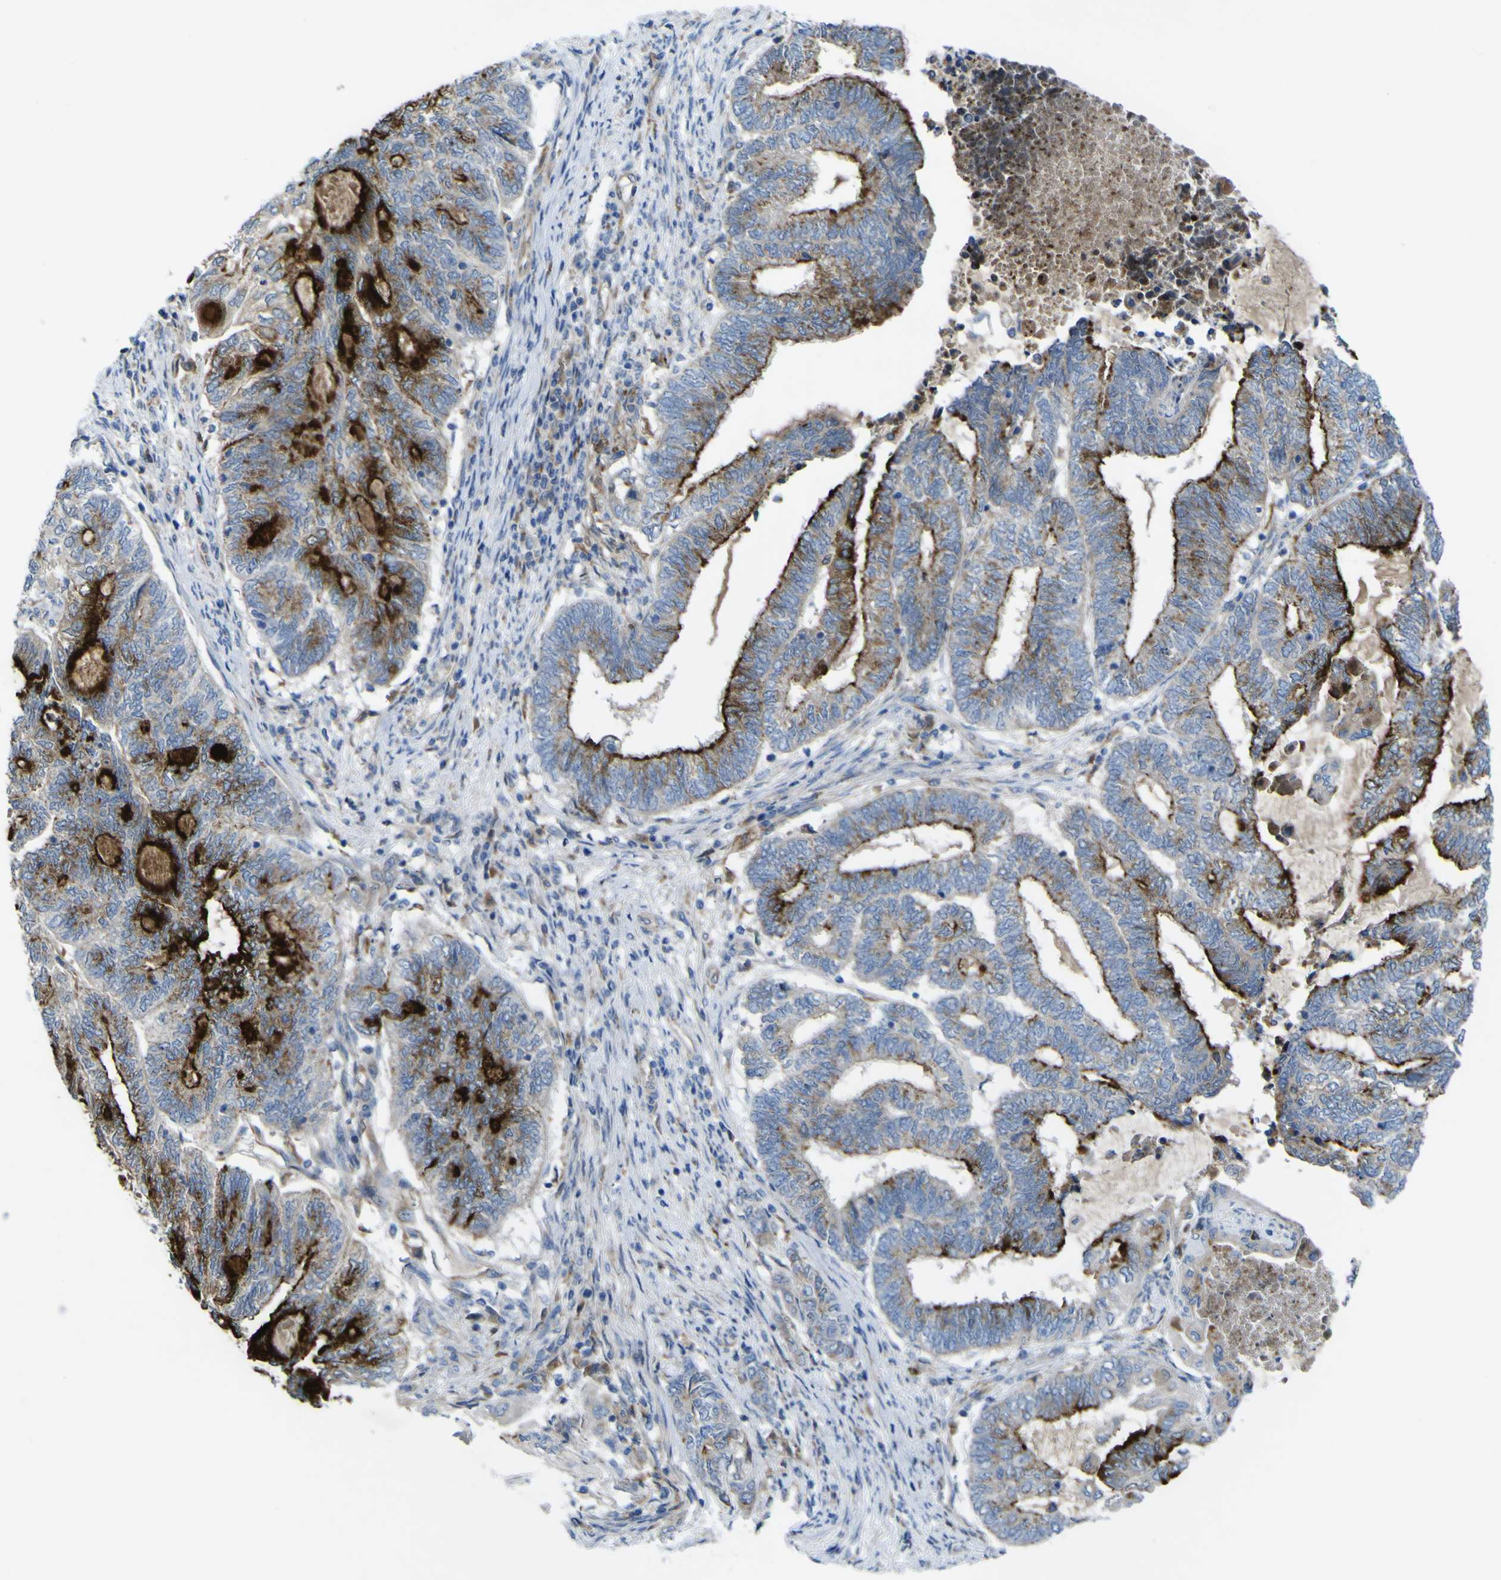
{"staining": {"intensity": "strong", "quantity": ">75%", "location": "cytoplasmic/membranous"}, "tissue": "endometrial cancer", "cell_type": "Tumor cells", "image_type": "cancer", "snomed": [{"axis": "morphology", "description": "Adenocarcinoma, NOS"}, {"axis": "topography", "description": "Uterus"}, {"axis": "topography", "description": "Endometrium"}], "caption": "This is an image of immunohistochemistry (IHC) staining of endometrial adenocarcinoma, which shows strong staining in the cytoplasmic/membranous of tumor cells.", "gene": "CST3", "patient": {"sex": "female", "age": 70}}